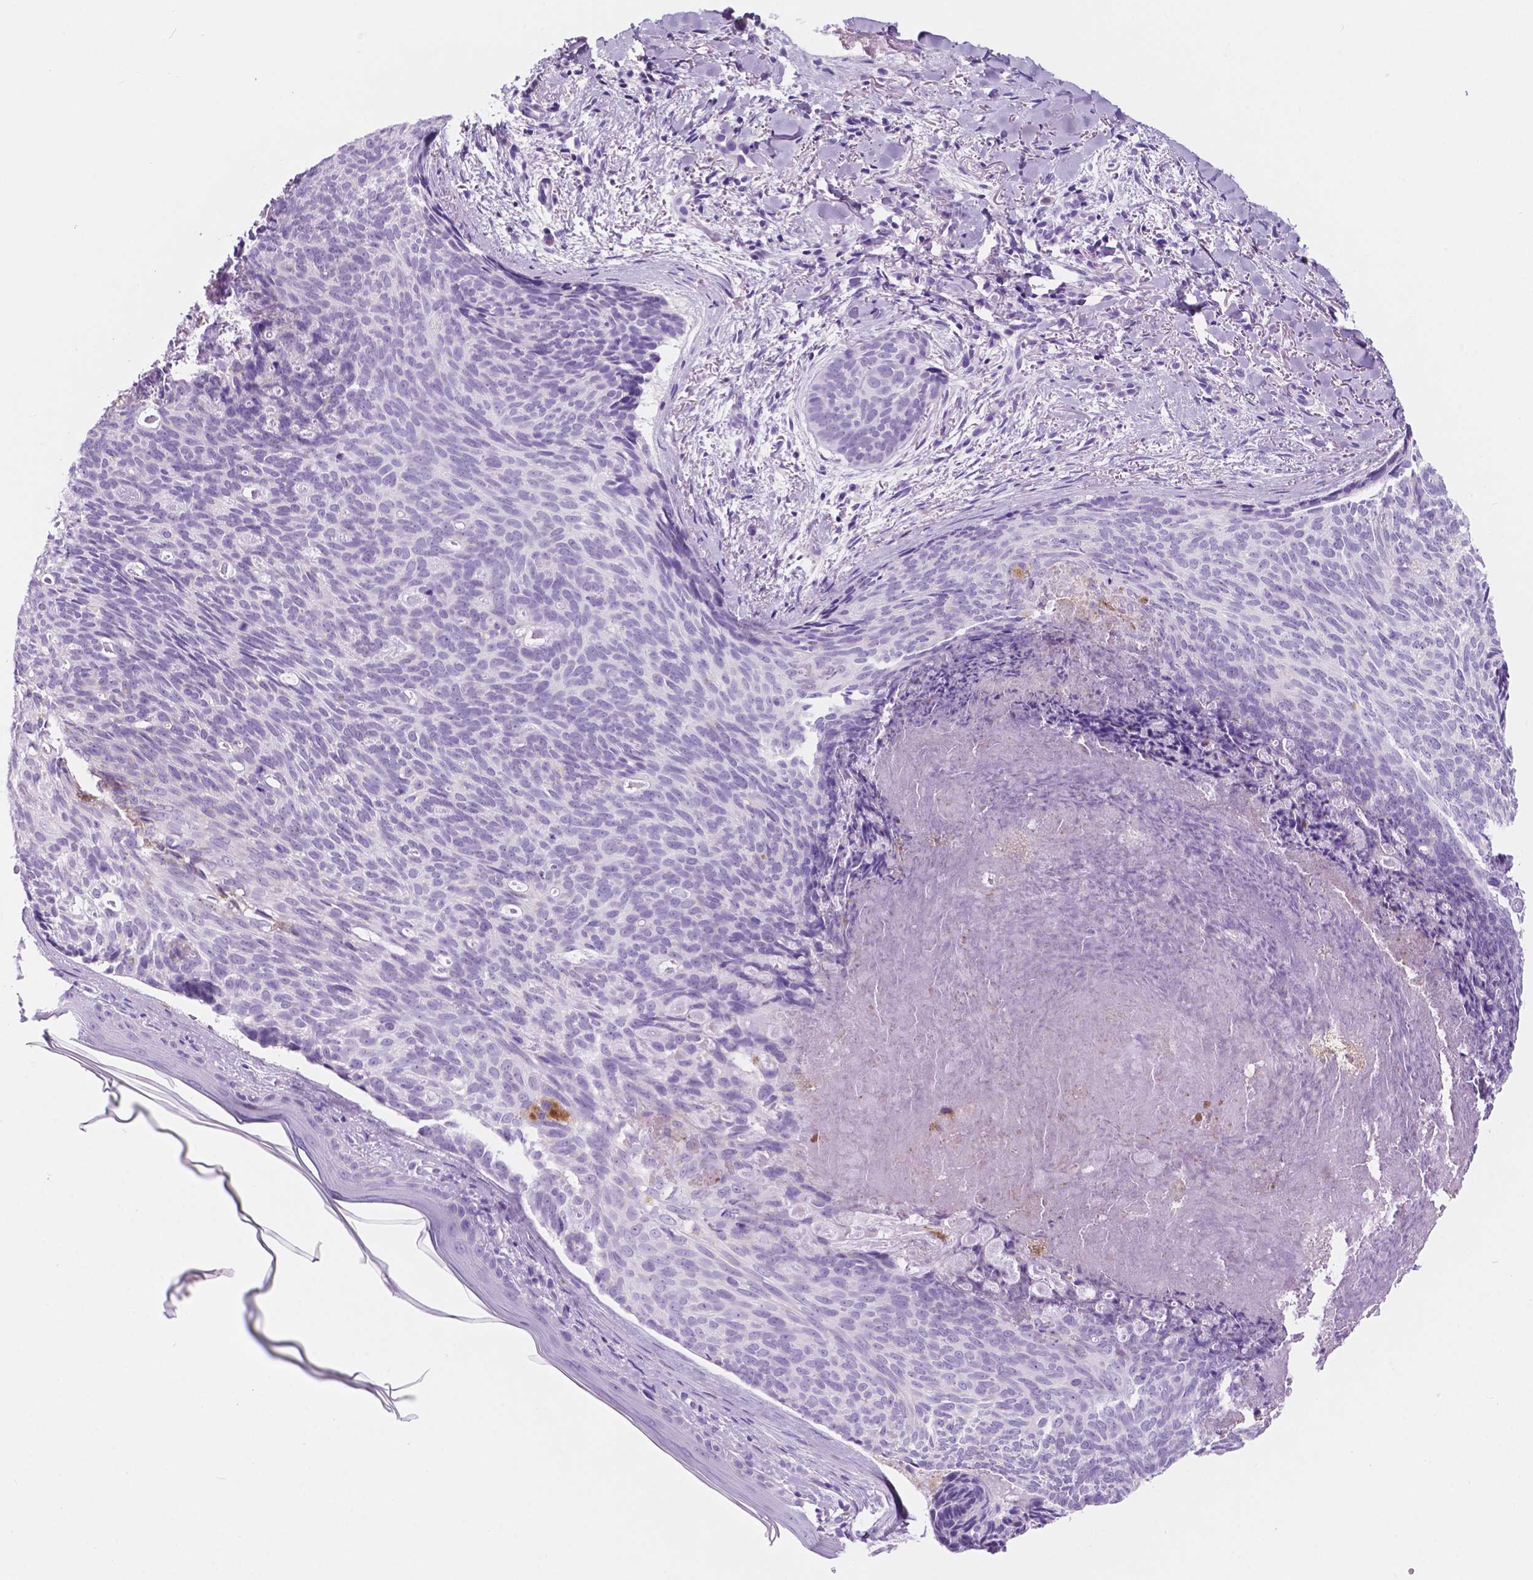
{"staining": {"intensity": "negative", "quantity": "none", "location": "none"}, "tissue": "skin cancer", "cell_type": "Tumor cells", "image_type": "cancer", "snomed": [{"axis": "morphology", "description": "Basal cell carcinoma"}, {"axis": "topography", "description": "Skin"}], "caption": "Immunohistochemistry image of neoplastic tissue: human skin cancer stained with DAB reveals no significant protein positivity in tumor cells.", "gene": "CUZD1", "patient": {"sex": "female", "age": 82}}